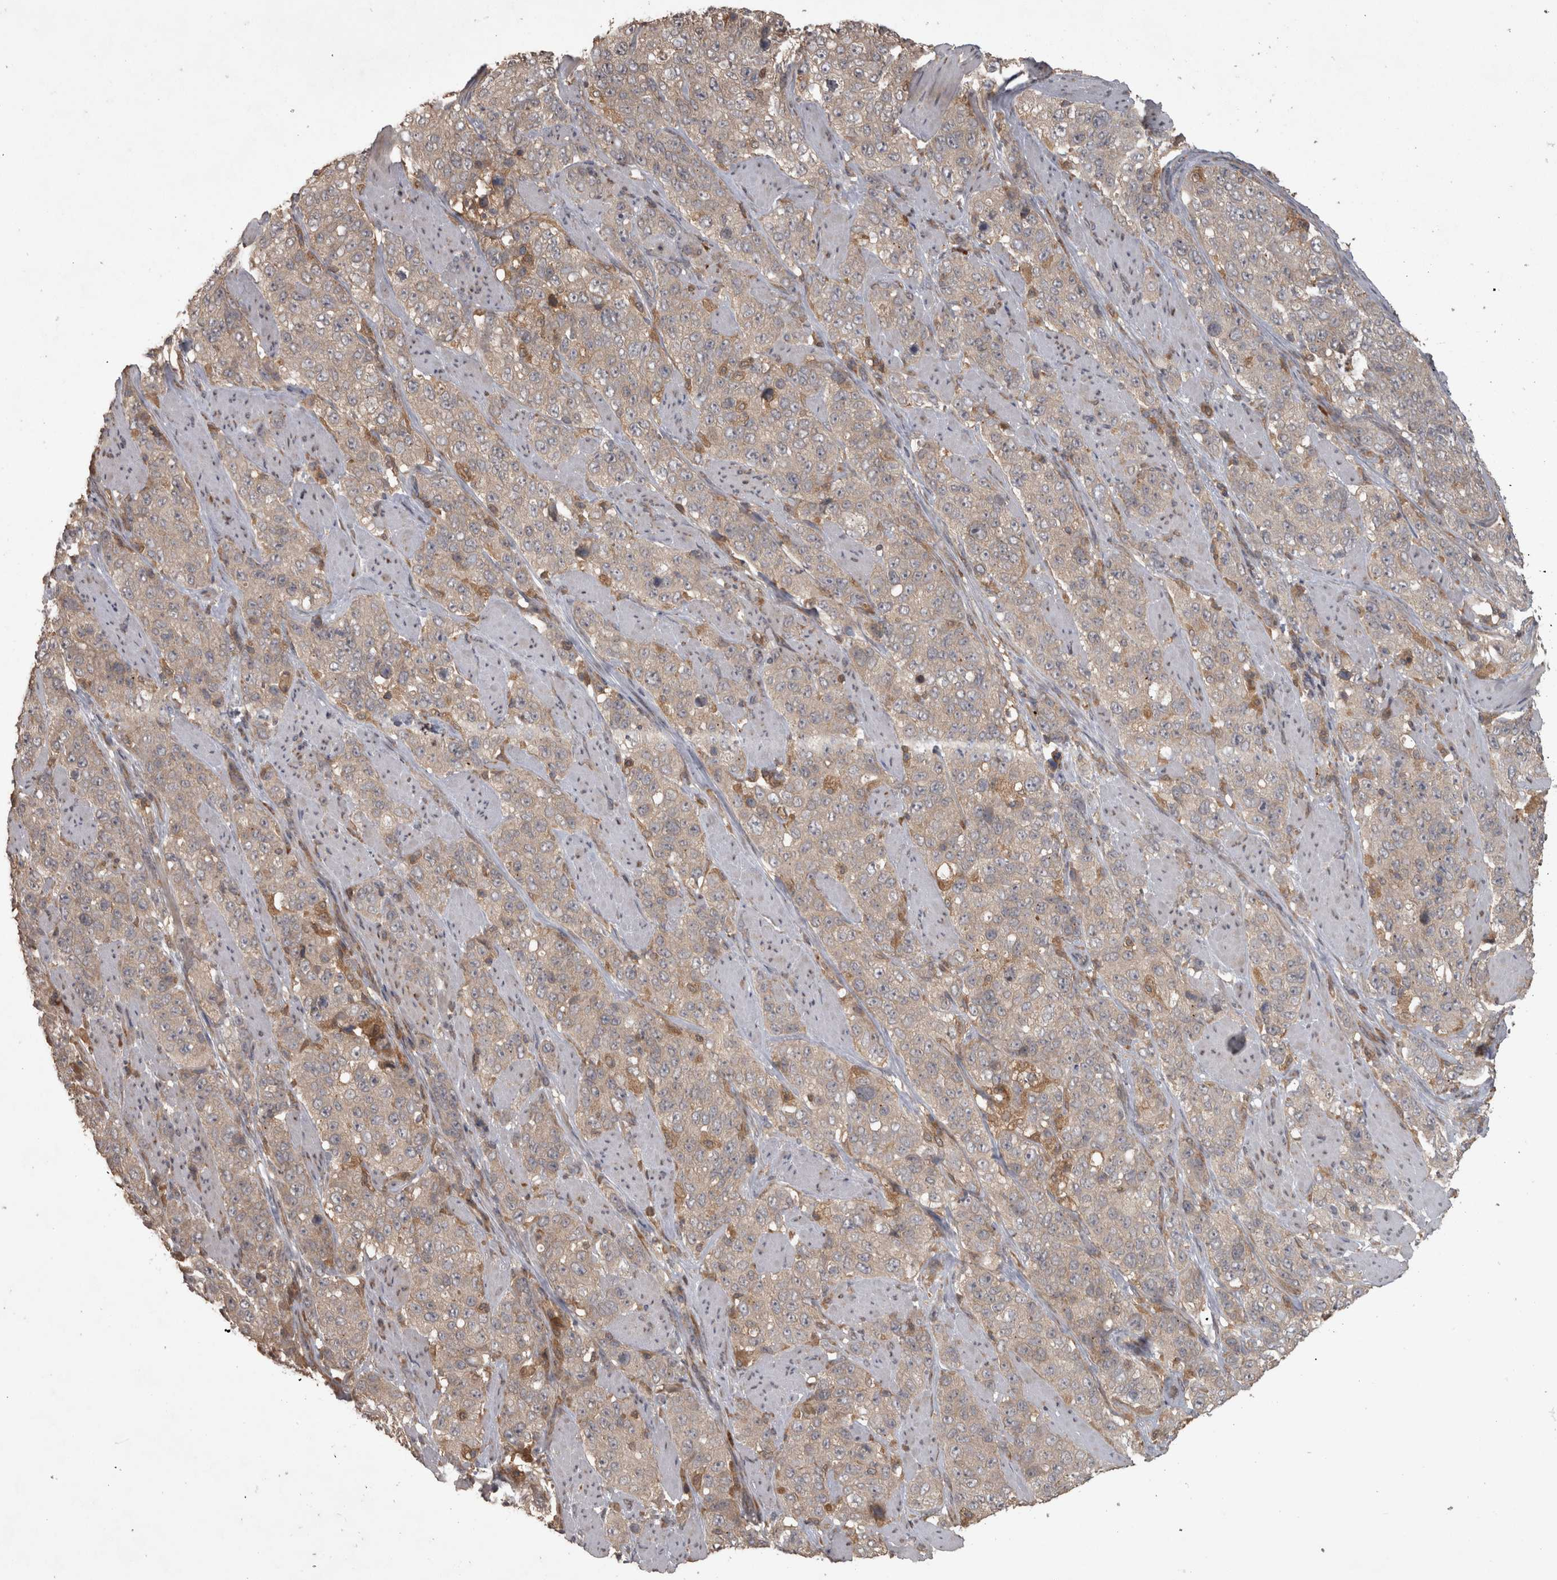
{"staining": {"intensity": "weak", "quantity": "<25%", "location": "cytoplasmic/membranous"}, "tissue": "stomach cancer", "cell_type": "Tumor cells", "image_type": "cancer", "snomed": [{"axis": "morphology", "description": "Adenocarcinoma, NOS"}, {"axis": "topography", "description": "Stomach"}], "caption": "An image of human stomach cancer (adenocarcinoma) is negative for staining in tumor cells.", "gene": "MICU3", "patient": {"sex": "male", "age": 48}}